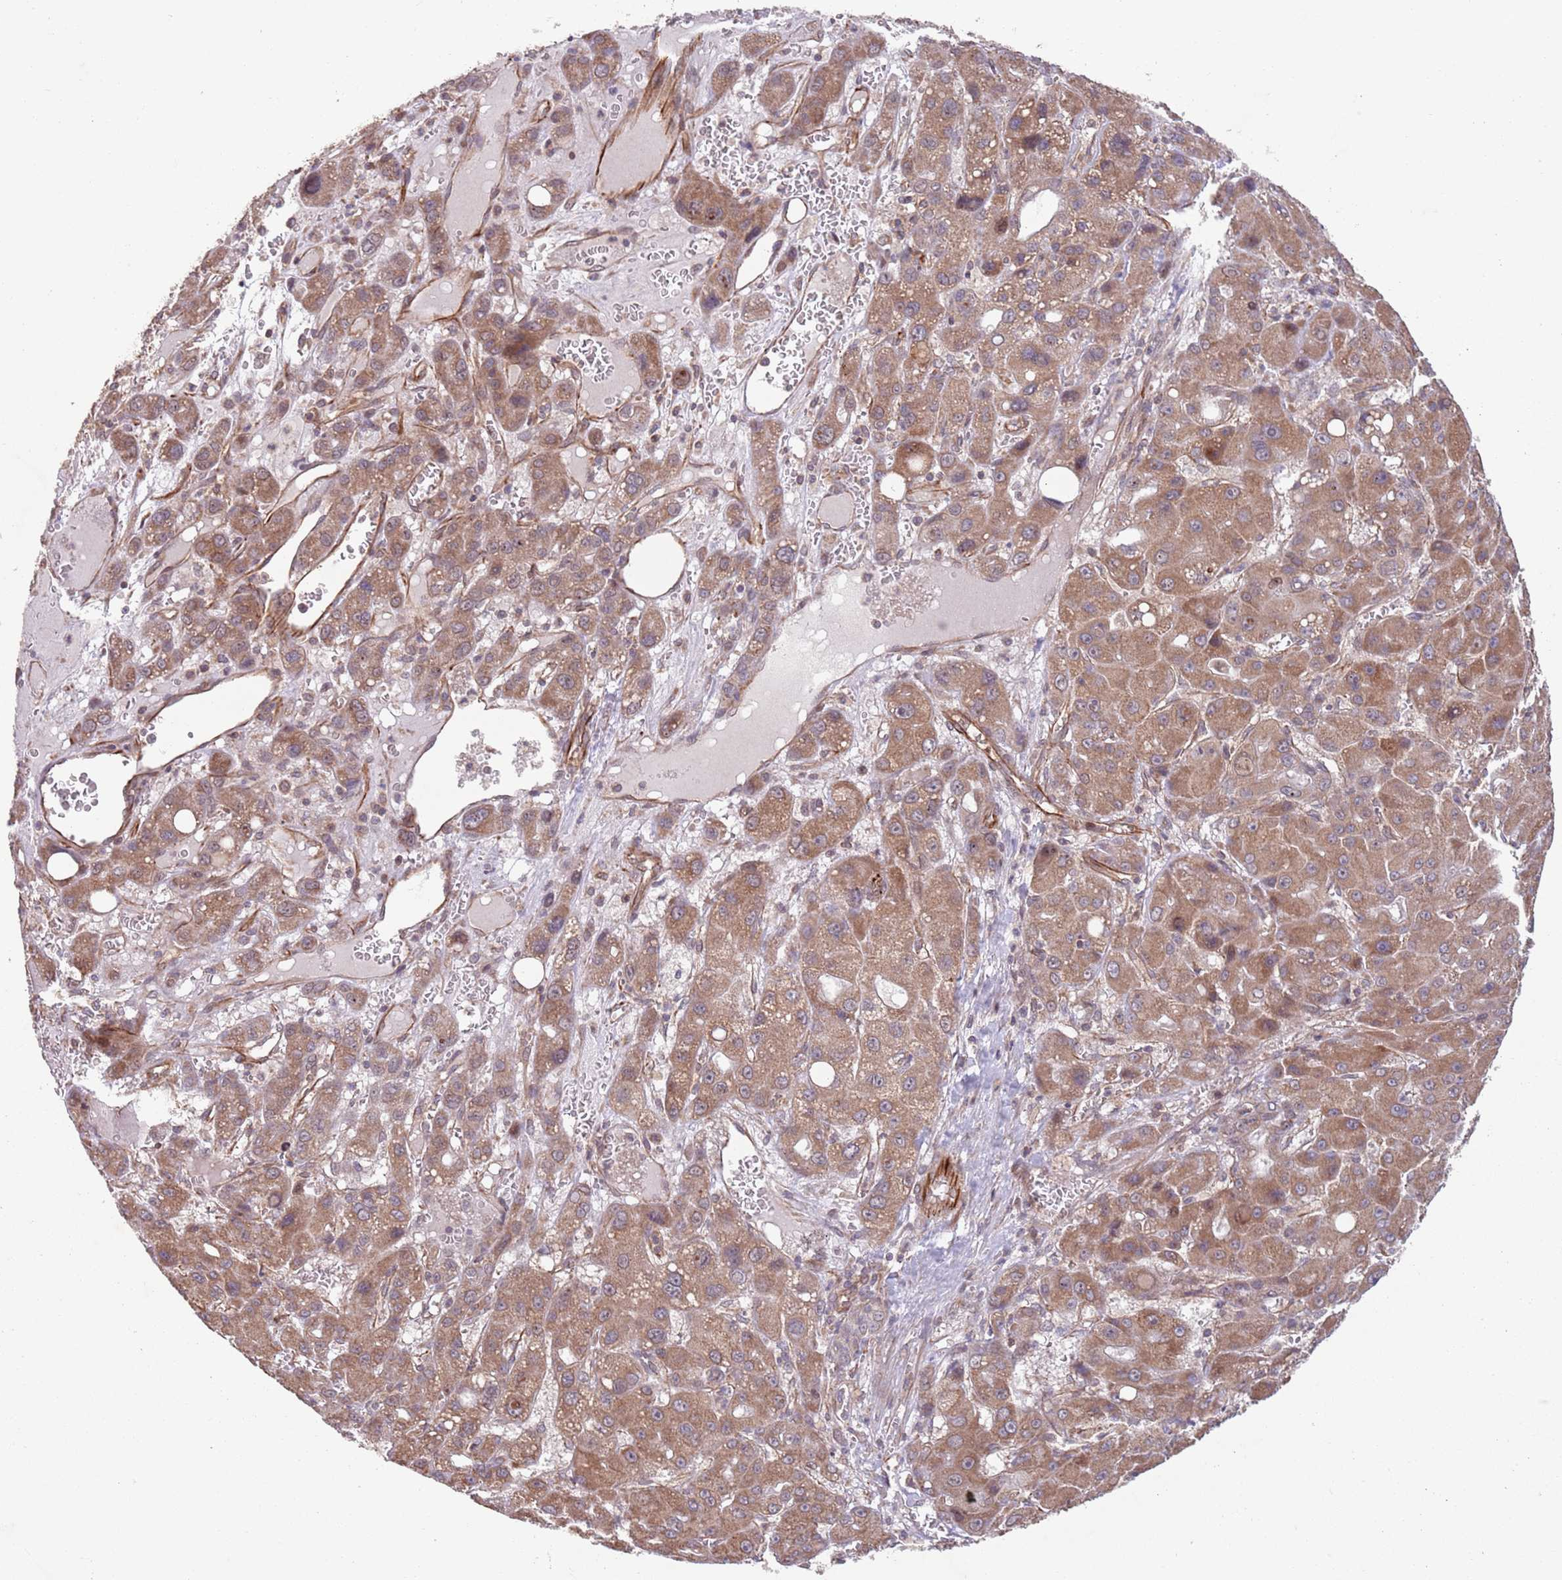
{"staining": {"intensity": "moderate", "quantity": ">75%", "location": "cytoplasmic/membranous"}, "tissue": "liver cancer", "cell_type": "Tumor cells", "image_type": "cancer", "snomed": [{"axis": "morphology", "description": "Carcinoma, Hepatocellular, NOS"}, {"axis": "topography", "description": "Liver"}], "caption": "This photomicrograph shows liver cancer stained with immunohistochemistry to label a protein in brown. The cytoplasmic/membranous of tumor cells show moderate positivity for the protein. Nuclei are counter-stained blue.", "gene": "CHD9", "patient": {"sex": "male", "age": 55}}